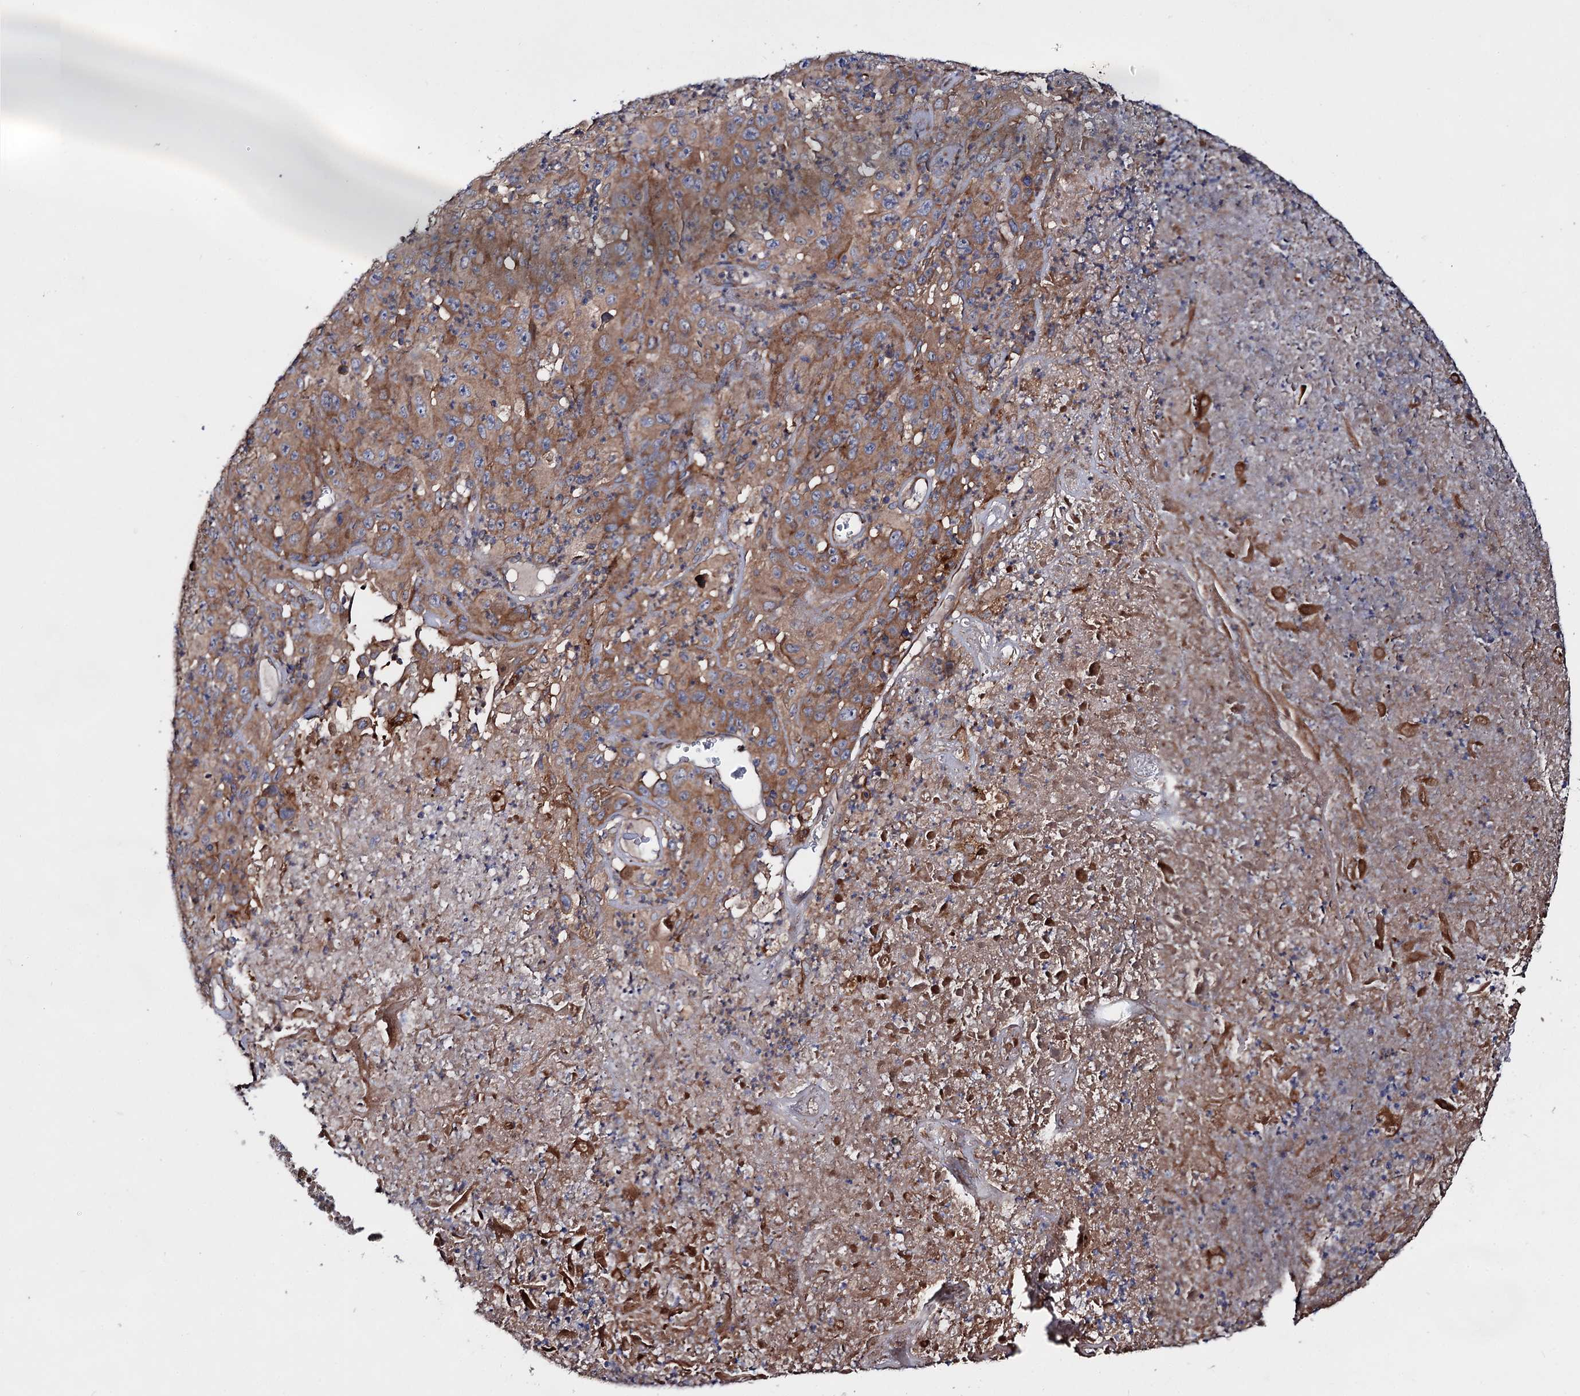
{"staining": {"intensity": "moderate", "quantity": ">75%", "location": "cytoplasmic/membranous"}, "tissue": "melanoma", "cell_type": "Tumor cells", "image_type": "cancer", "snomed": [{"axis": "morphology", "description": "Malignant melanoma, Metastatic site"}, {"axis": "topography", "description": "Brain"}], "caption": "This photomicrograph demonstrates immunohistochemistry staining of malignant melanoma (metastatic site), with medium moderate cytoplasmic/membranous staining in about >75% of tumor cells.", "gene": "NAA25", "patient": {"sex": "female", "age": 53}}